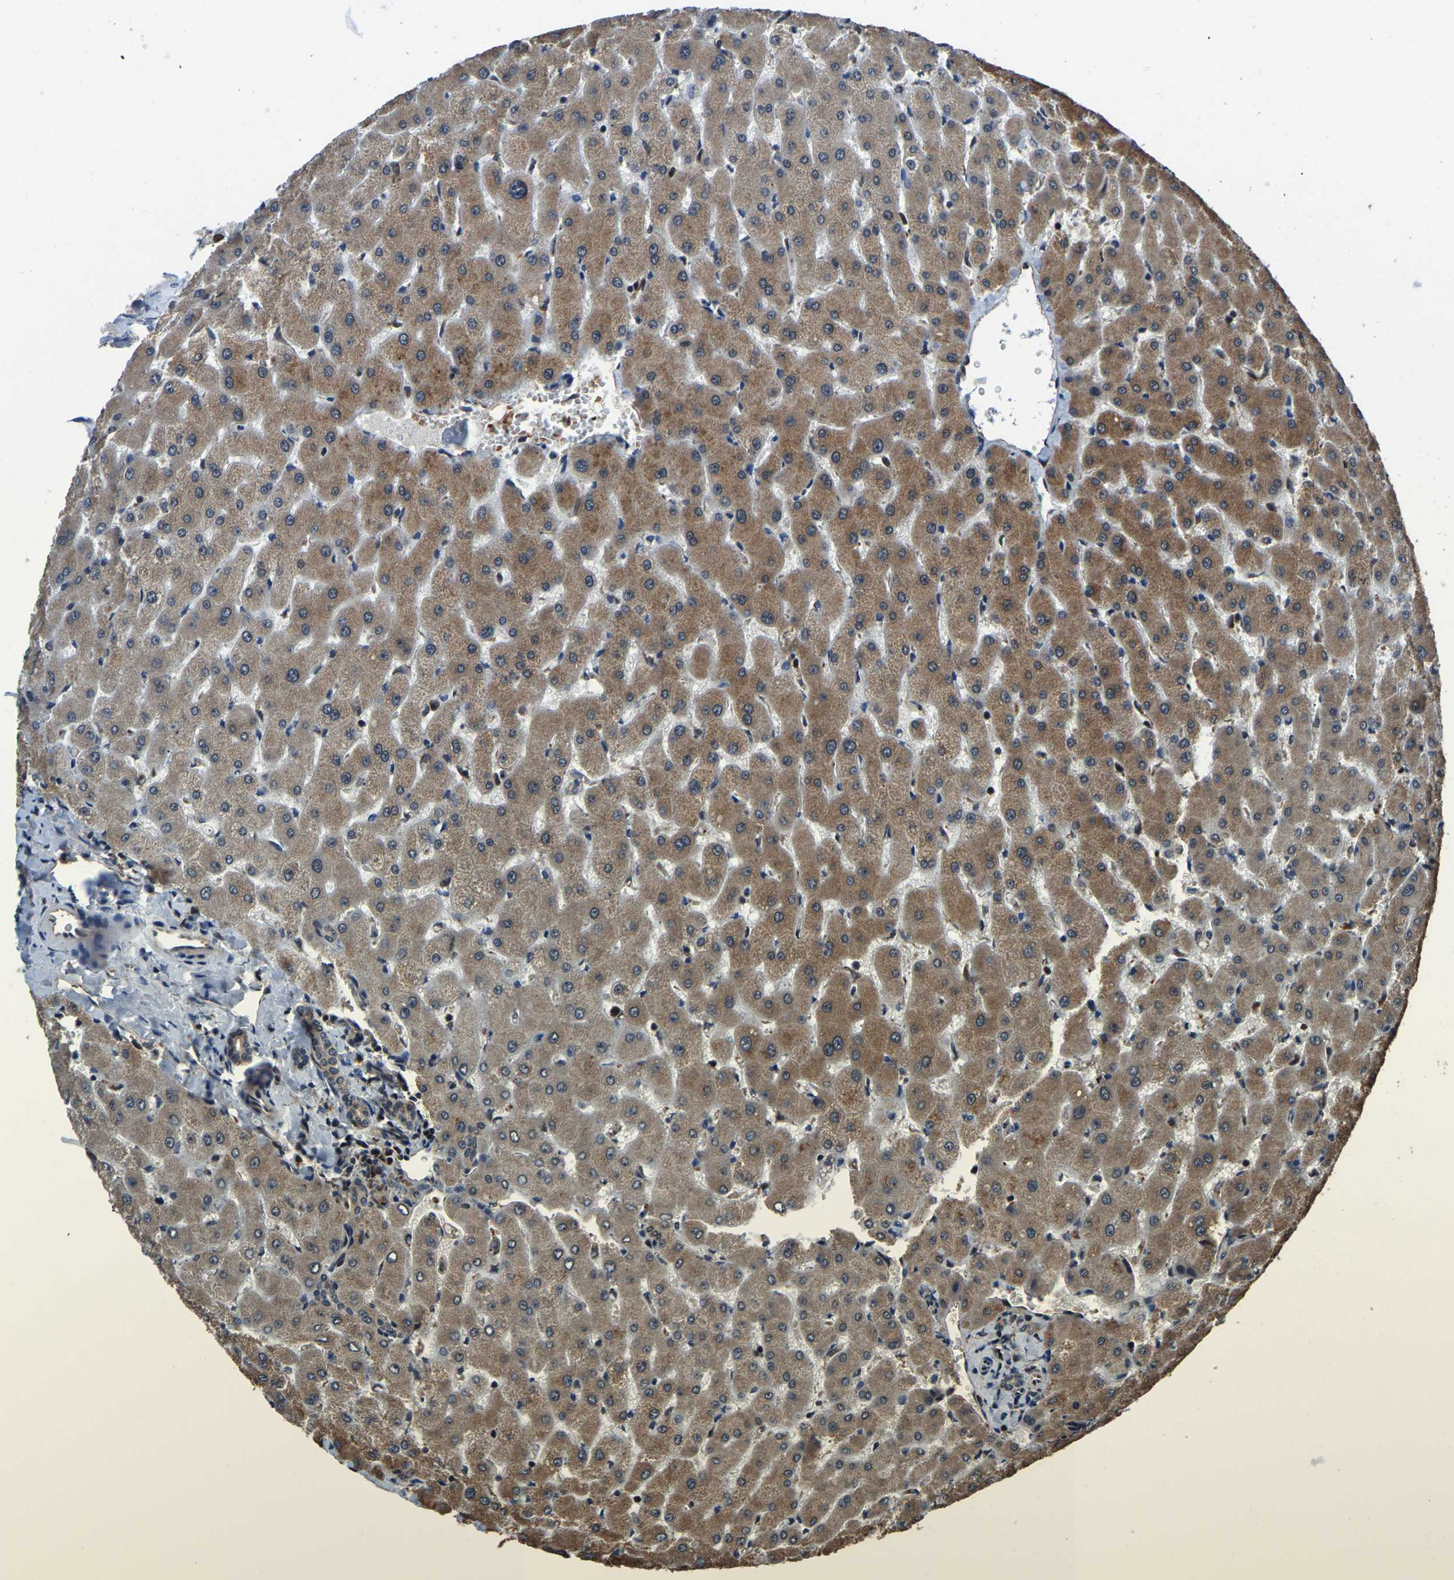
{"staining": {"intensity": "weak", "quantity": ">75%", "location": "cytoplasmic/membranous"}, "tissue": "liver", "cell_type": "Cholangiocytes", "image_type": "normal", "snomed": [{"axis": "morphology", "description": "Normal tissue, NOS"}, {"axis": "topography", "description": "Liver"}], "caption": "Immunohistochemistry (IHC) staining of benign liver, which demonstrates low levels of weak cytoplasmic/membranous staining in approximately >75% of cholangiocytes indicating weak cytoplasmic/membranous protein positivity. The staining was performed using DAB (brown) for protein detection and nuclei were counterstained in hematoxylin (blue).", "gene": "DFFA", "patient": {"sex": "female", "age": 63}}